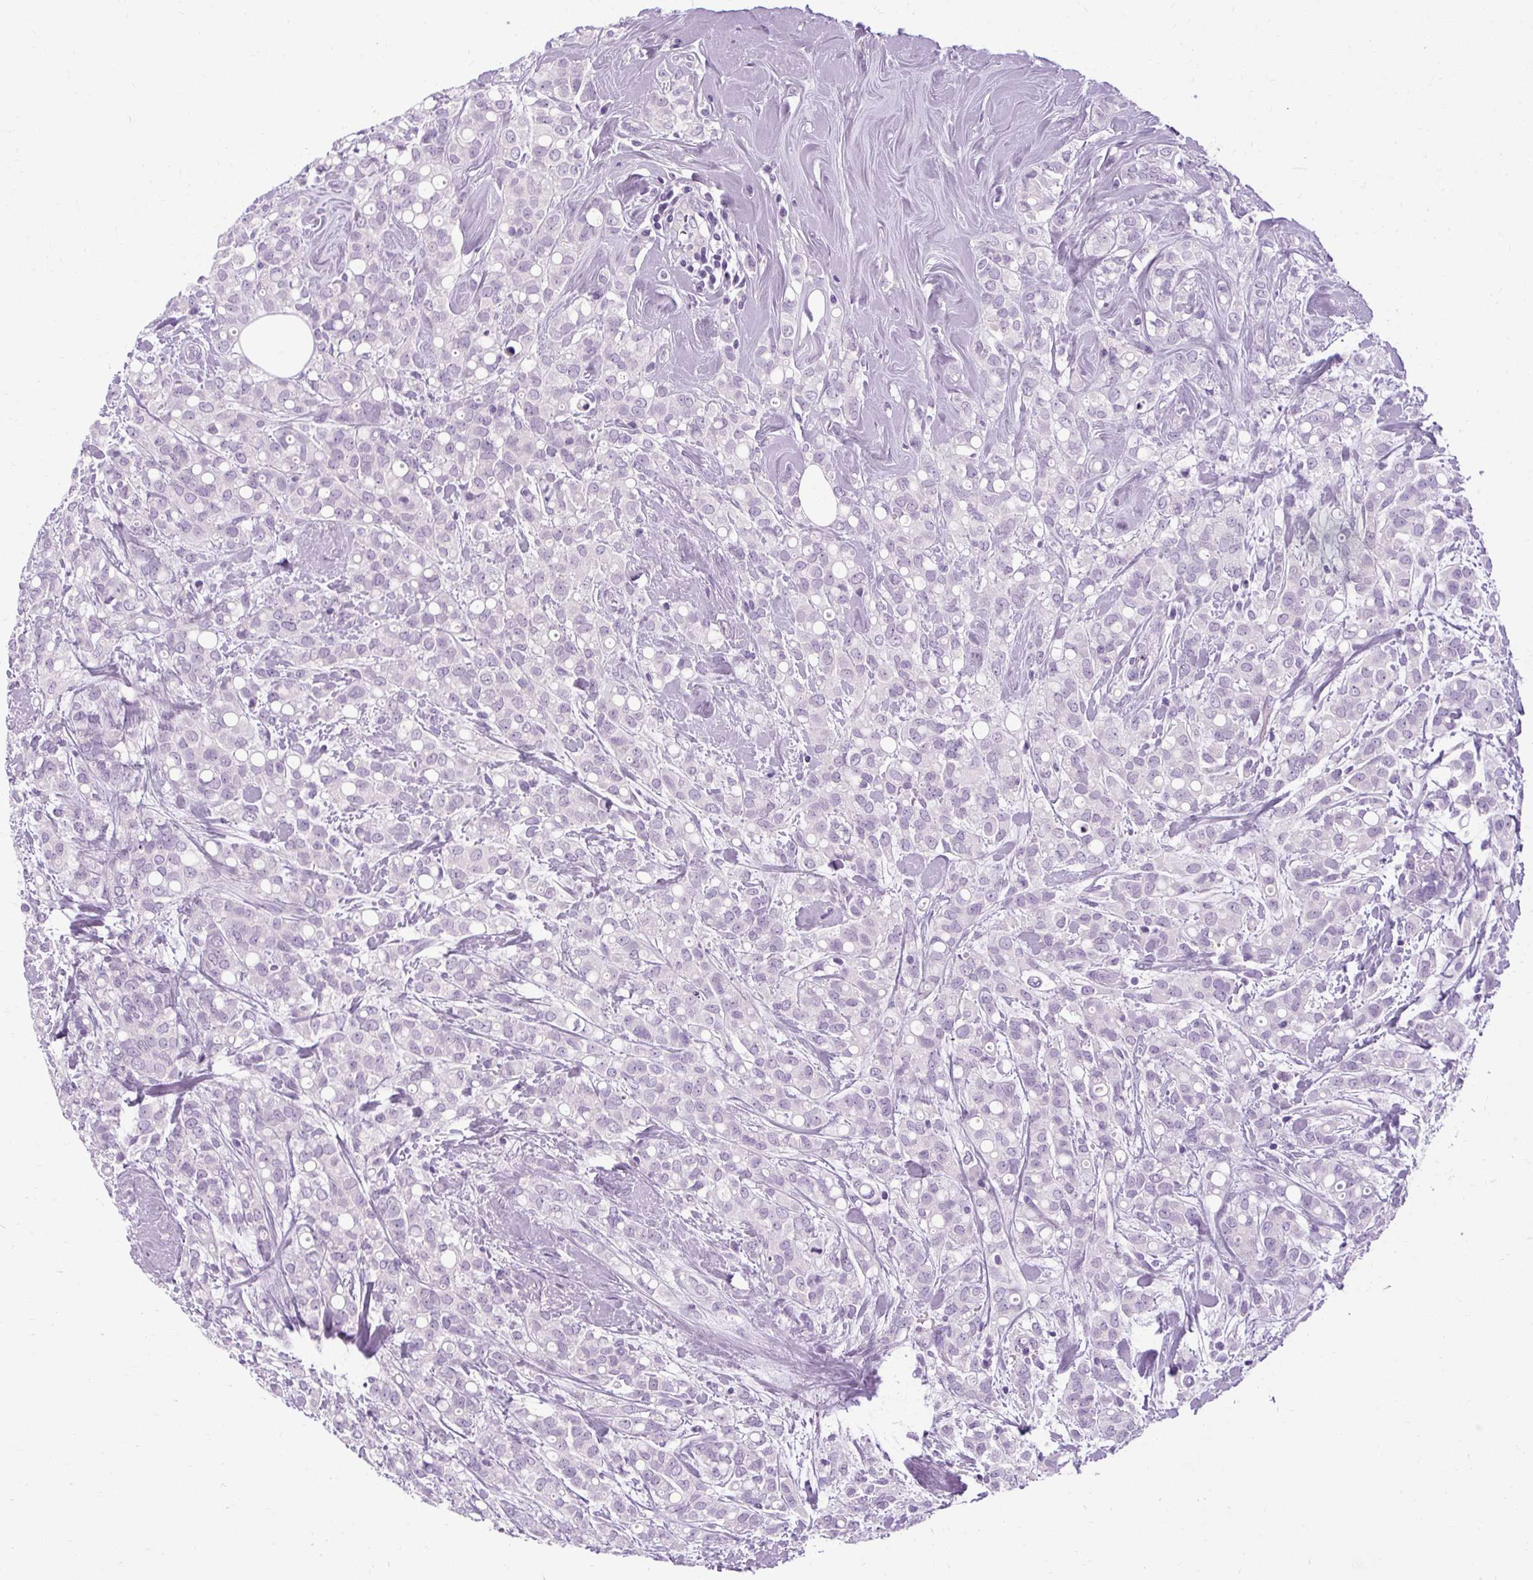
{"staining": {"intensity": "negative", "quantity": "none", "location": "none"}, "tissue": "breast cancer", "cell_type": "Tumor cells", "image_type": "cancer", "snomed": [{"axis": "morphology", "description": "Lobular carcinoma"}, {"axis": "topography", "description": "Breast"}], "caption": "DAB (3,3'-diaminobenzidine) immunohistochemical staining of lobular carcinoma (breast) shows no significant staining in tumor cells.", "gene": "B3GNT4", "patient": {"sex": "female", "age": 68}}